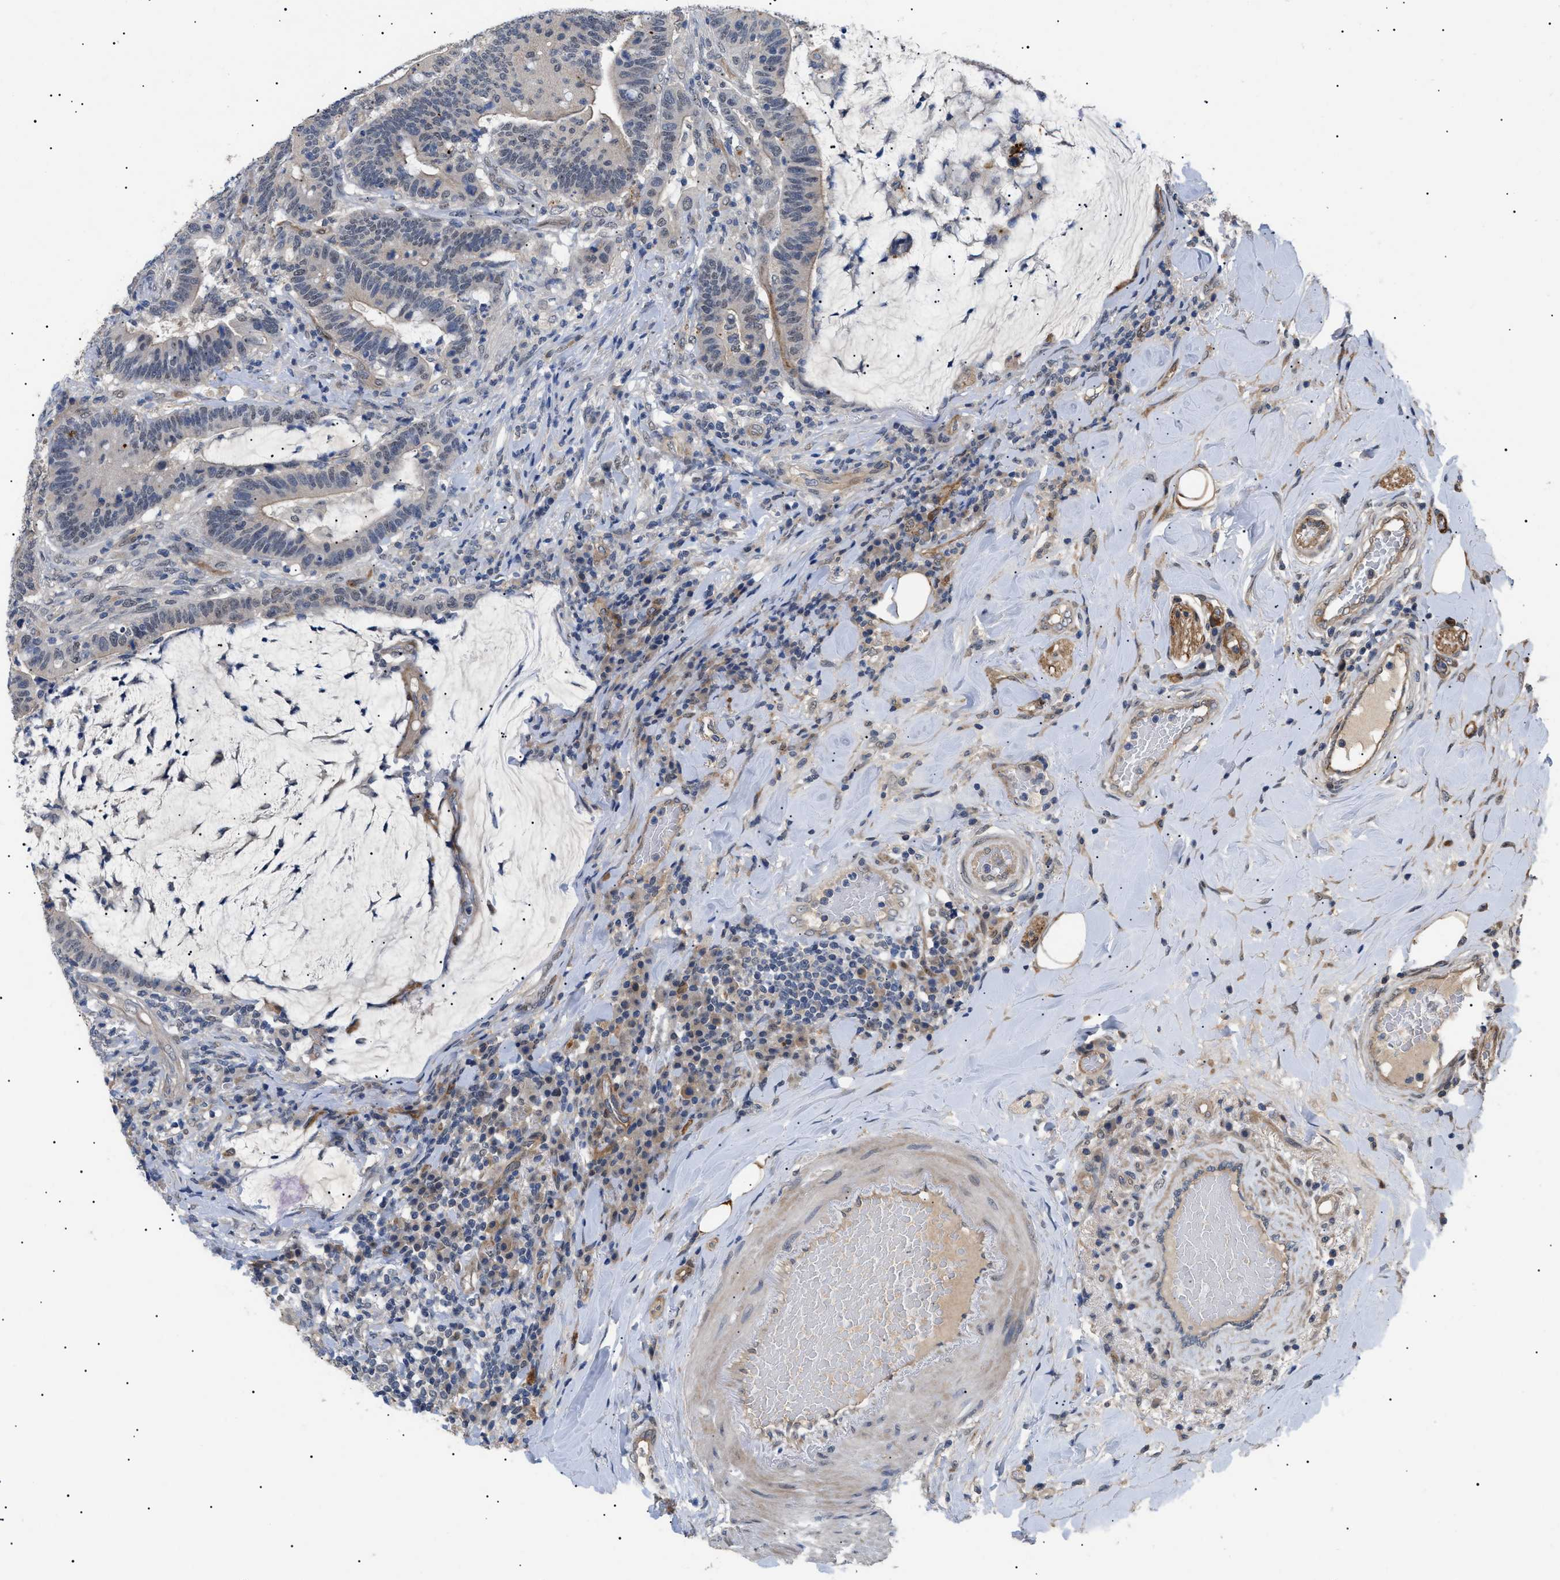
{"staining": {"intensity": "weak", "quantity": ">75%", "location": "cytoplasmic/membranous"}, "tissue": "colorectal cancer", "cell_type": "Tumor cells", "image_type": "cancer", "snomed": [{"axis": "morphology", "description": "Normal tissue, NOS"}, {"axis": "morphology", "description": "Adenocarcinoma, NOS"}, {"axis": "topography", "description": "Colon"}], "caption": "A low amount of weak cytoplasmic/membranous staining is seen in approximately >75% of tumor cells in colorectal cancer (adenocarcinoma) tissue.", "gene": "CRCP", "patient": {"sex": "female", "age": 66}}